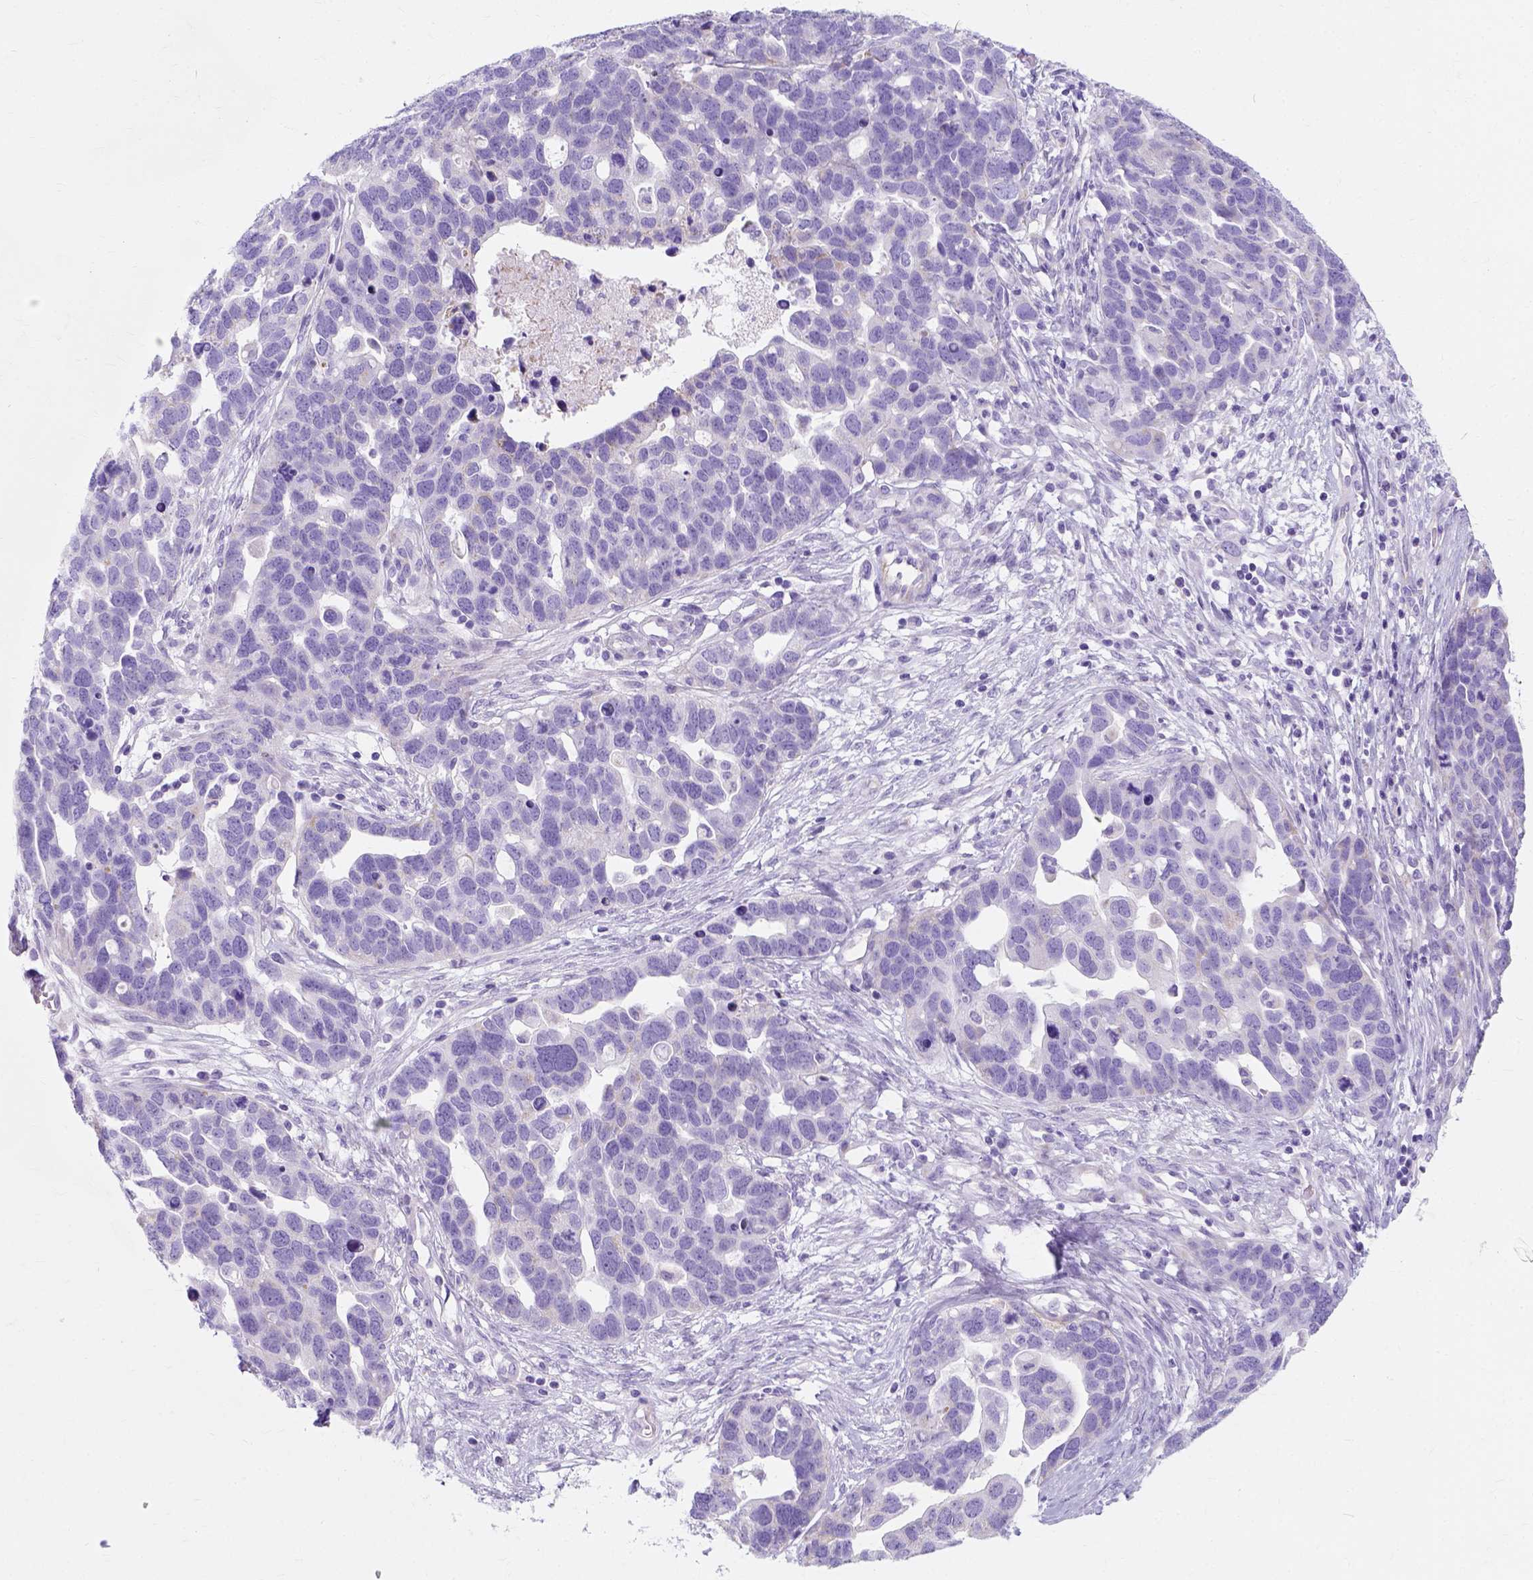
{"staining": {"intensity": "negative", "quantity": "none", "location": "none"}, "tissue": "ovarian cancer", "cell_type": "Tumor cells", "image_type": "cancer", "snomed": [{"axis": "morphology", "description": "Cystadenocarcinoma, serous, NOS"}, {"axis": "topography", "description": "Ovary"}], "caption": "Tumor cells show no significant positivity in serous cystadenocarcinoma (ovarian).", "gene": "MYH15", "patient": {"sex": "female", "age": 54}}